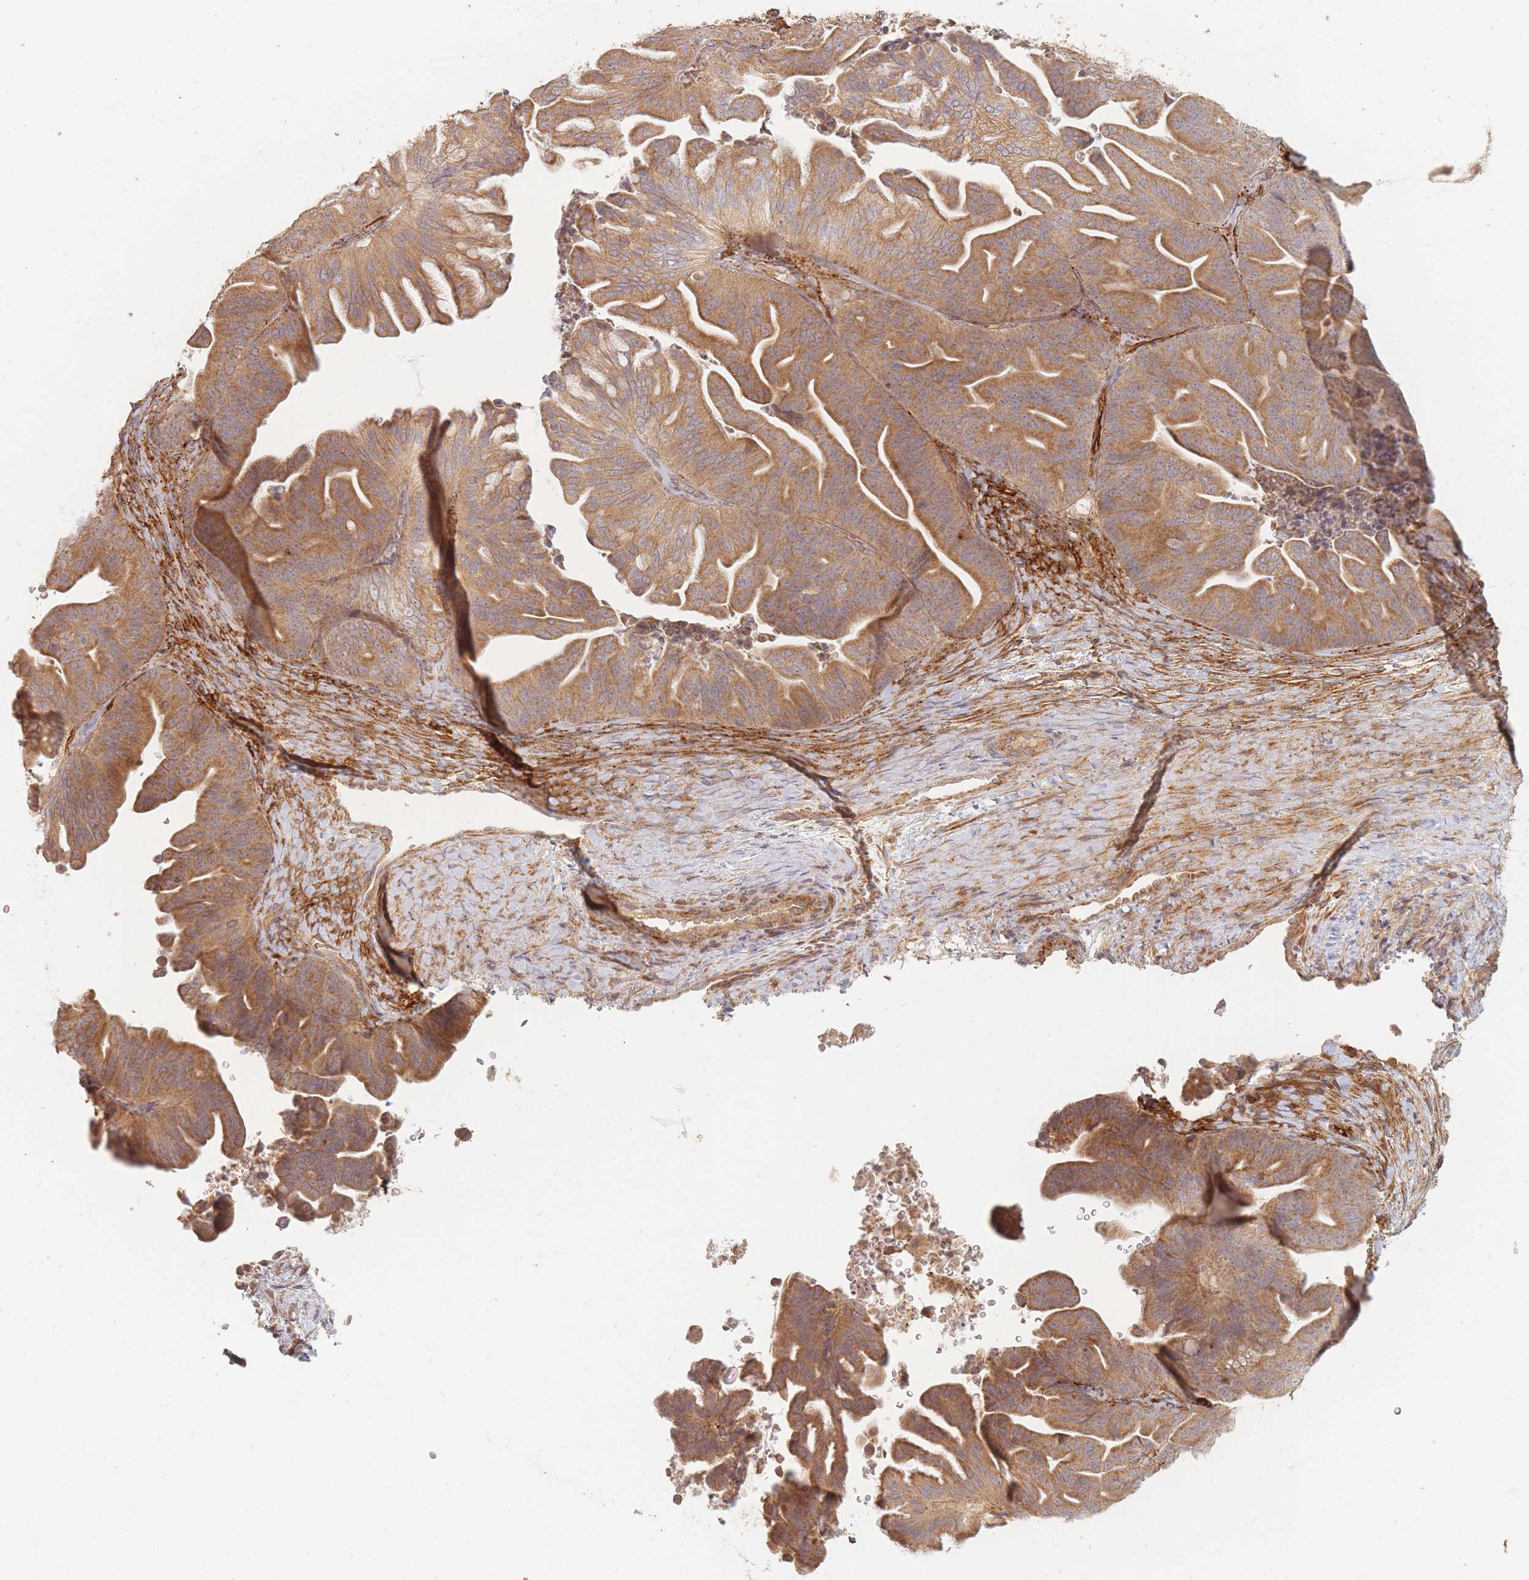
{"staining": {"intensity": "moderate", "quantity": ">75%", "location": "cytoplasmic/membranous"}, "tissue": "ovarian cancer", "cell_type": "Tumor cells", "image_type": "cancer", "snomed": [{"axis": "morphology", "description": "Cystadenocarcinoma, mucinous, NOS"}, {"axis": "topography", "description": "Ovary"}], "caption": "Ovarian cancer (mucinous cystadenocarcinoma) stained with immunohistochemistry reveals moderate cytoplasmic/membranous expression in approximately >75% of tumor cells.", "gene": "MRPS6", "patient": {"sex": "female", "age": 67}}